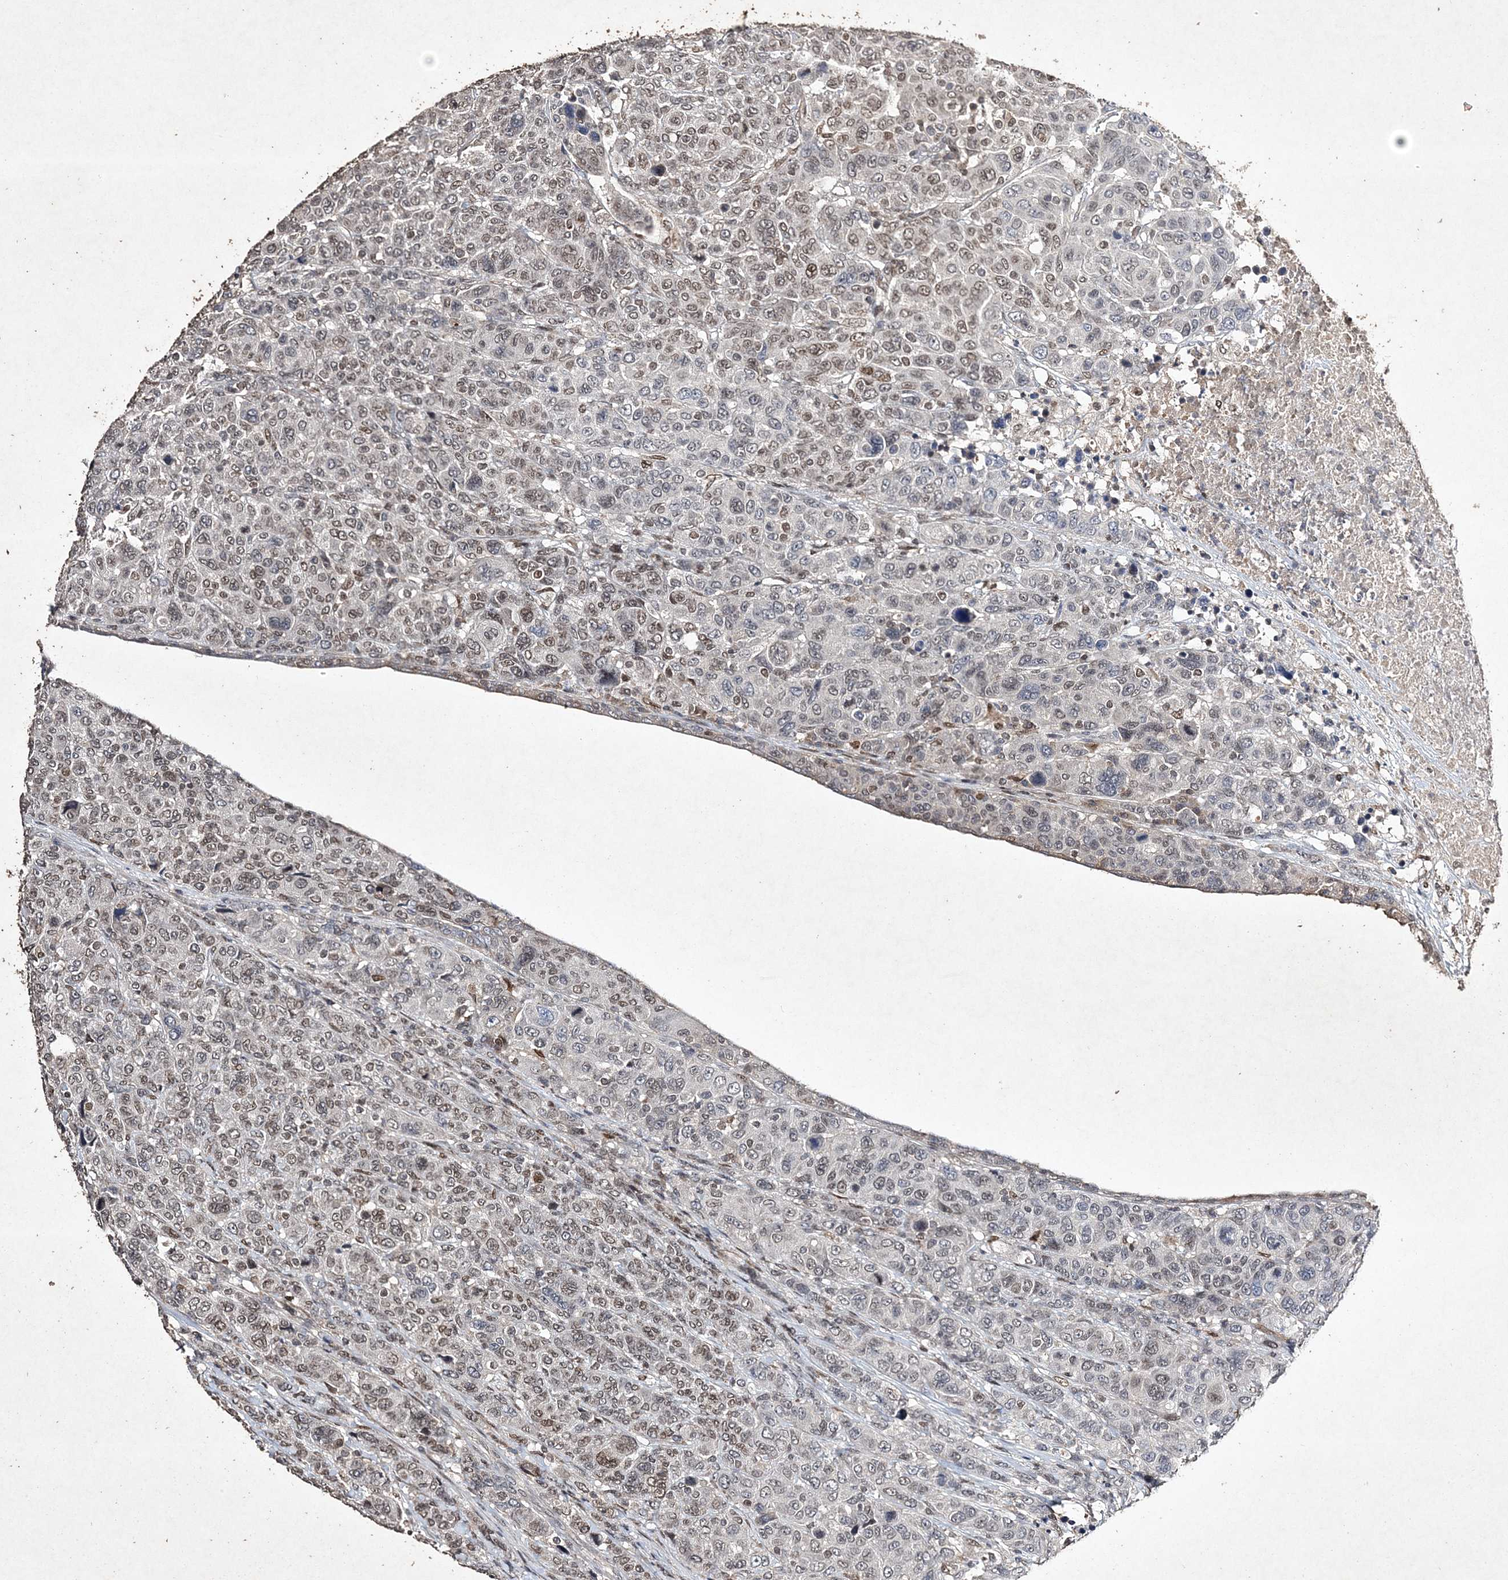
{"staining": {"intensity": "moderate", "quantity": ">75%", "location": "nuclear"}, "tissue": "breast cancer", "cell_type": "Tumor cells", "image_type": "cancer", "snomed": [{"axis": "morphology", "description": "Duct carcinoma"}, {"axis": "topography", "description": "Breast"}], "caption": "Breast cancer tissue displays moderate nuclear expression in approximately >75% of tumor cells, visualized by immunohistochemistry.", "gene": "C3orf38", "patient": {"sex": "female", "age": 37}}